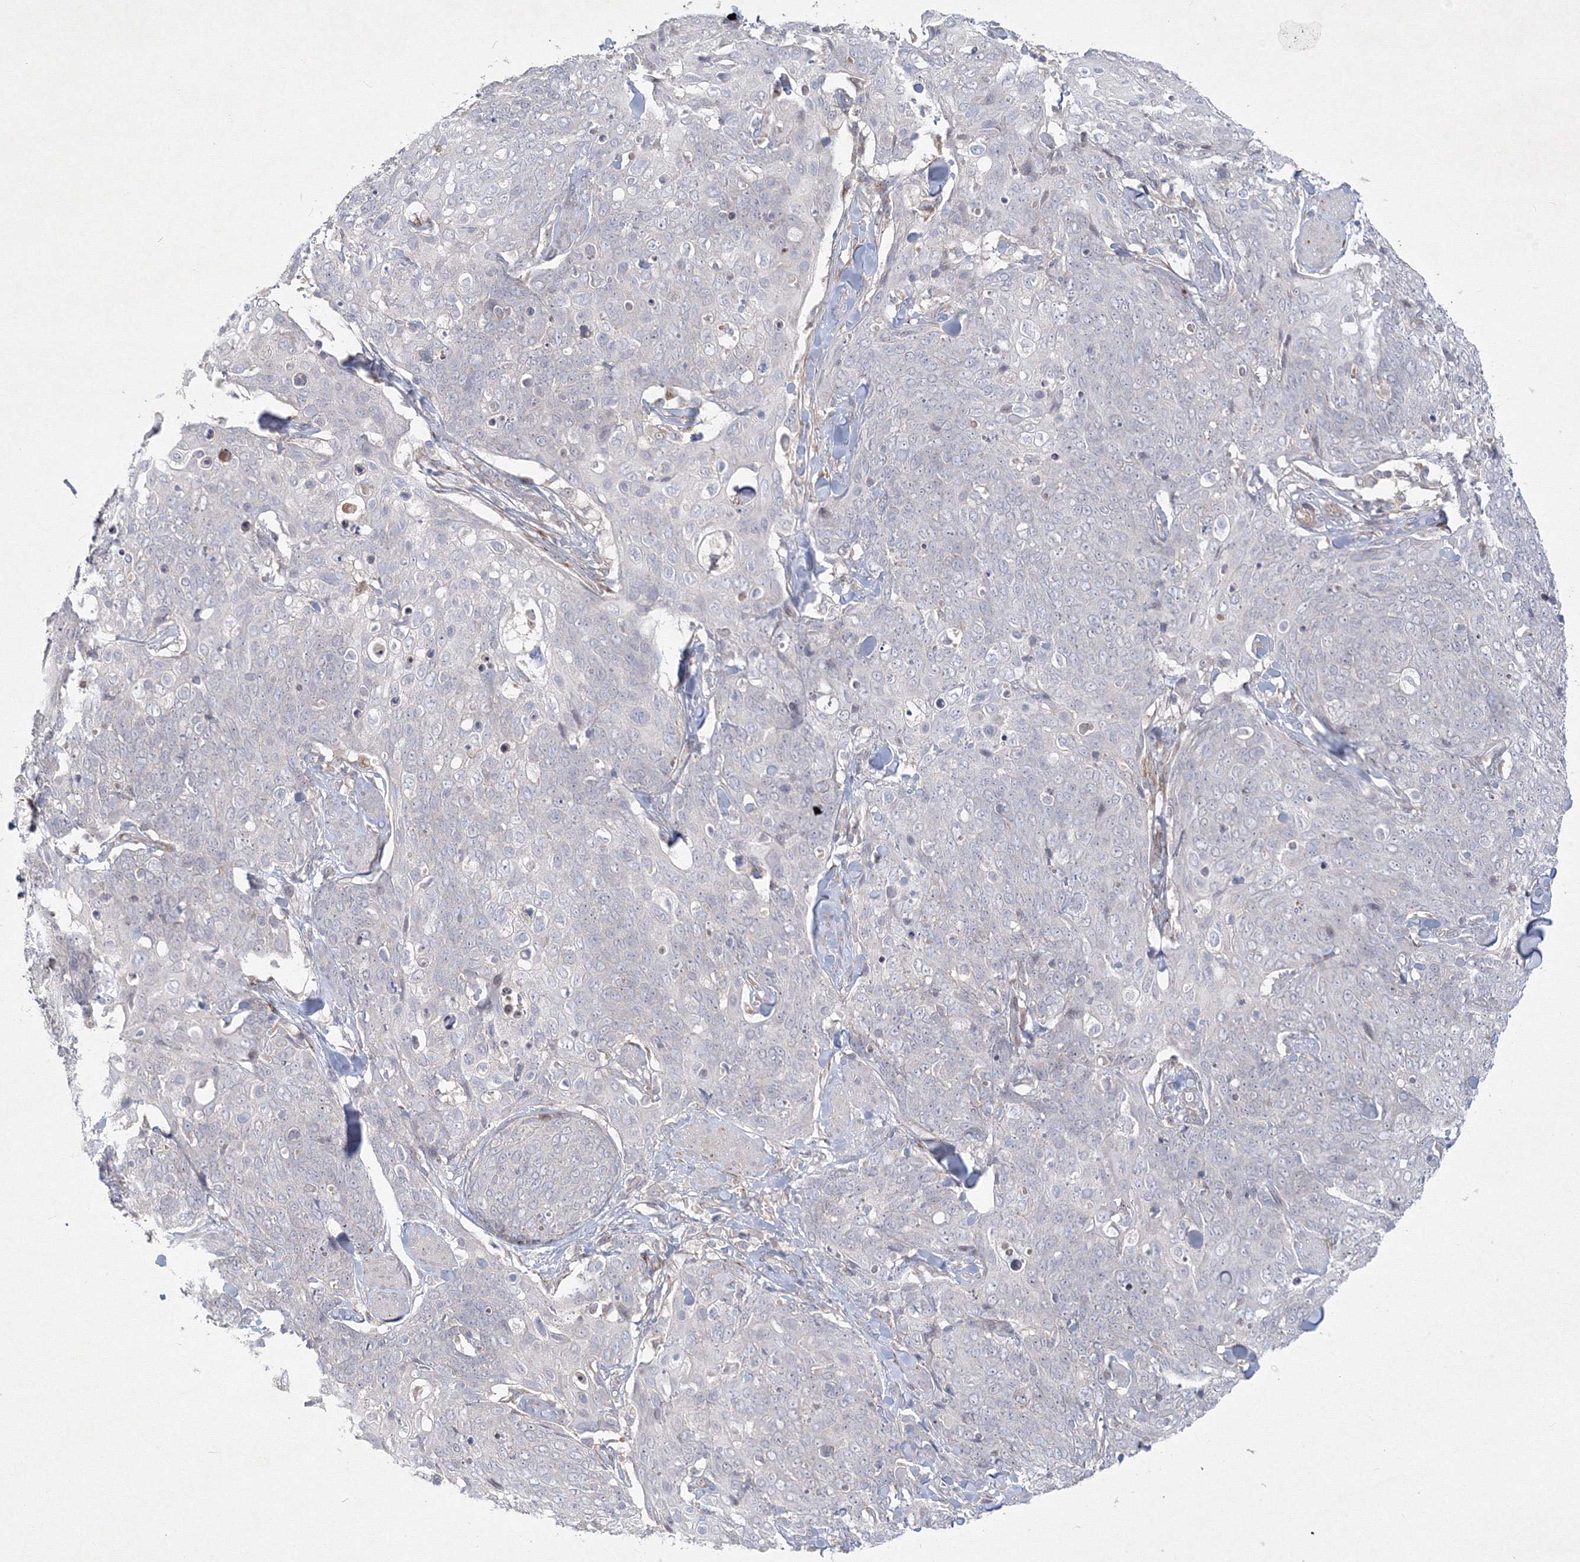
{"staining": {"intensity": "negative", "quantity": "none", "location": "none"}, "tissue": "skin cancer", "cell_type": "Tumor cells", "image_type": "cancer", "snomed": [{"axis": "morphology", "description": "Squamous cell carcinoma, NOS"}, {"axis": "topography", "description": "Skin"}, {"axis": "topography", "description": "Vulva"}], "caption": "Tumor cells show no significant protein staining in skin cancer.", "gene": "WDR49", "patient": {"sex": "female", "age": 85}}